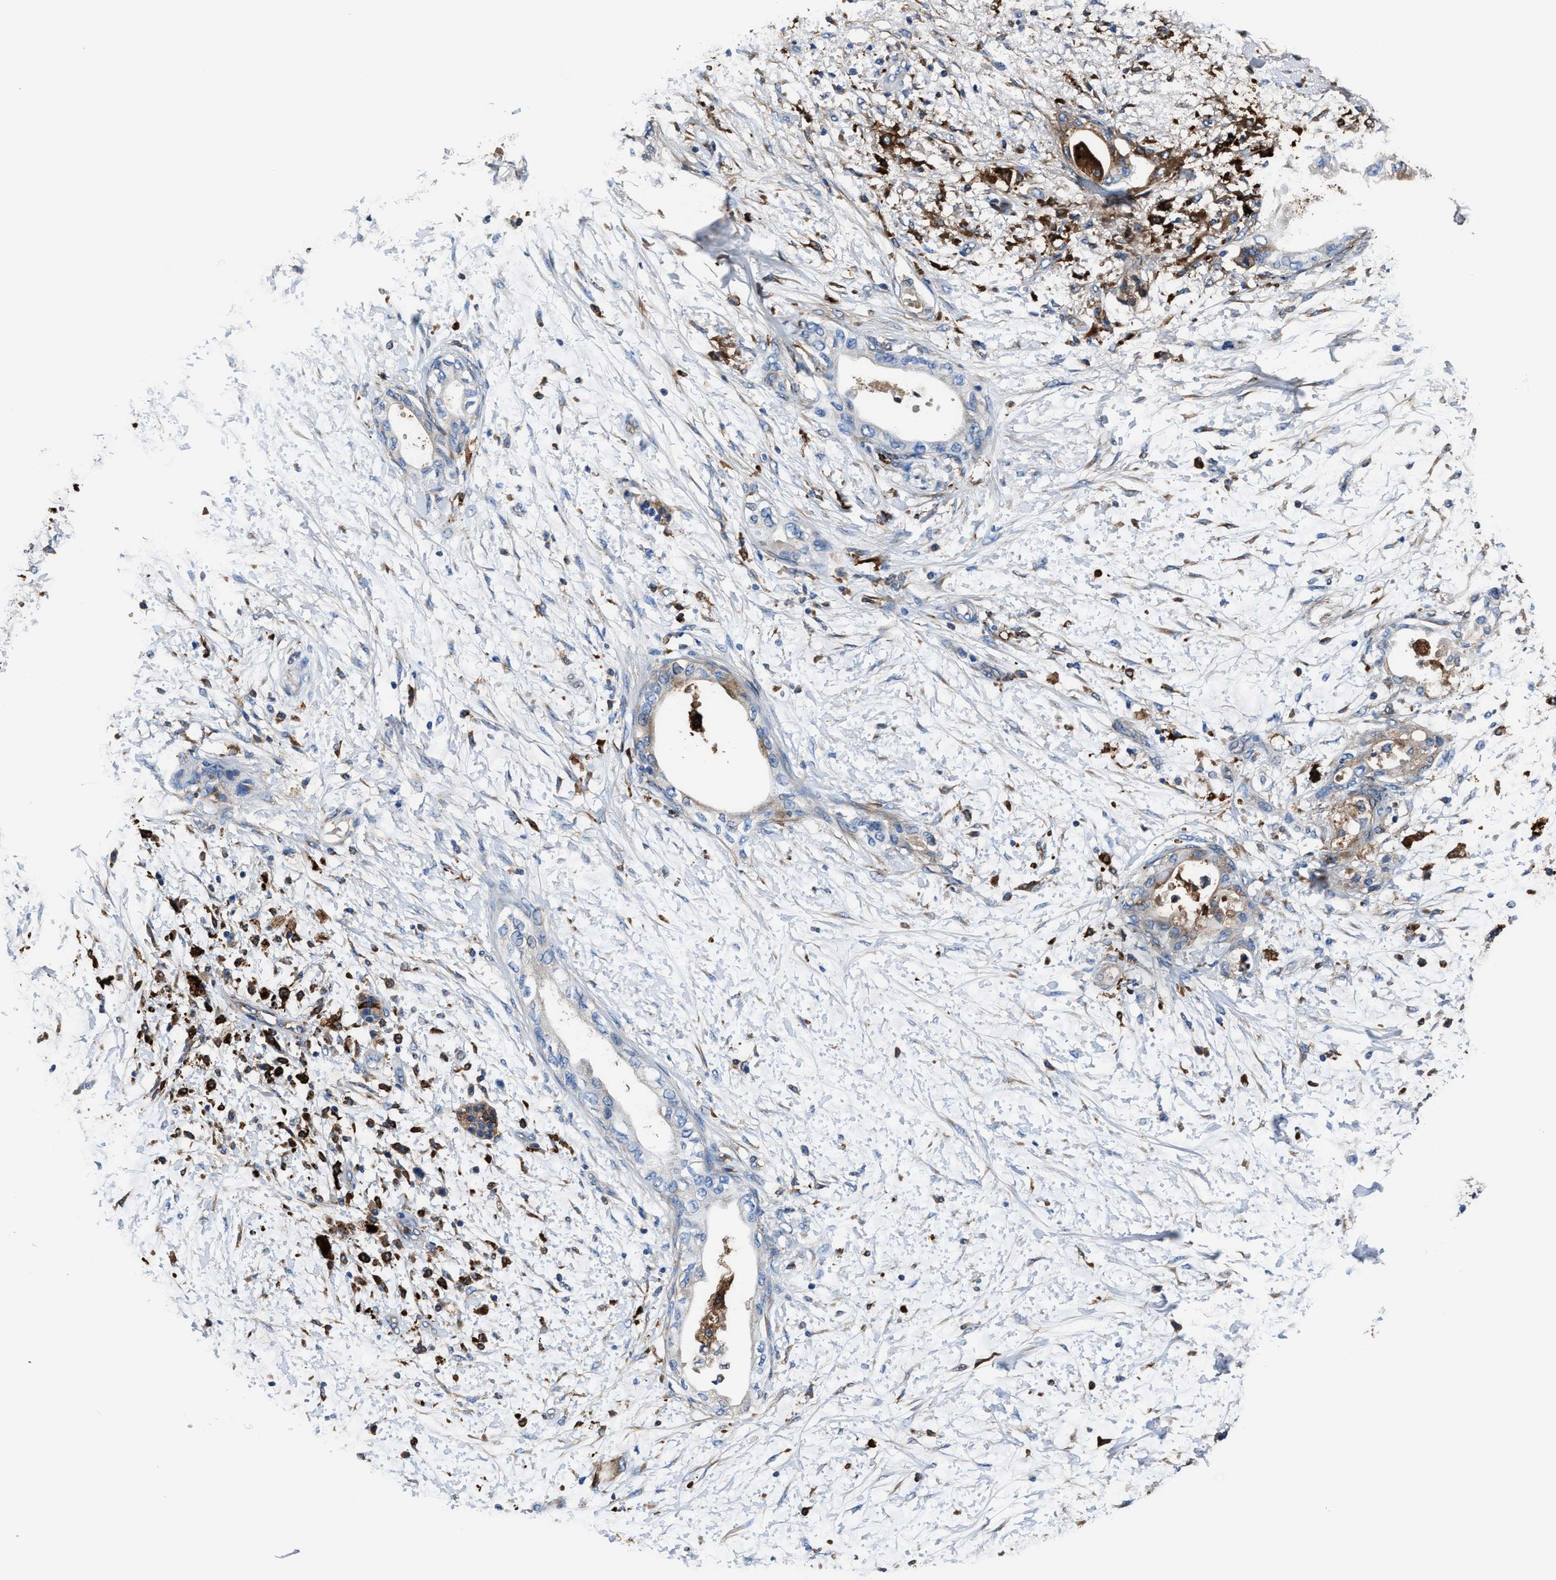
{"staining": {"intensity": "strong", "quantity": "25%-75%", "location": "cytoplasmic/membranous"}, "tissue": "adipose tissue", "cell_type": "Adipocytes", "image_type": "normal", "snomed": [{"axis": "morphology", "description": "Normal tissue, NOS"}, {"axis": "morphology", "description": "Adenocarcinoma, NOS"}, {"axis": "topography", "description": "Duodenum"}, {"axis": "topography", "description": "Peripheral nerve tissue"}], "caption": "DAB (3,3'-diaminobenzidine) immunohistochemical staining of unremarkable adipose tissue displays strong cytoplasmic/membranous protein positivity in approximately 25%-75% of adipocytes. (IHC, brightfield microscopy, high magnification).", "gene": "FTL", "patient": {"sex": "female", "age": 60}}